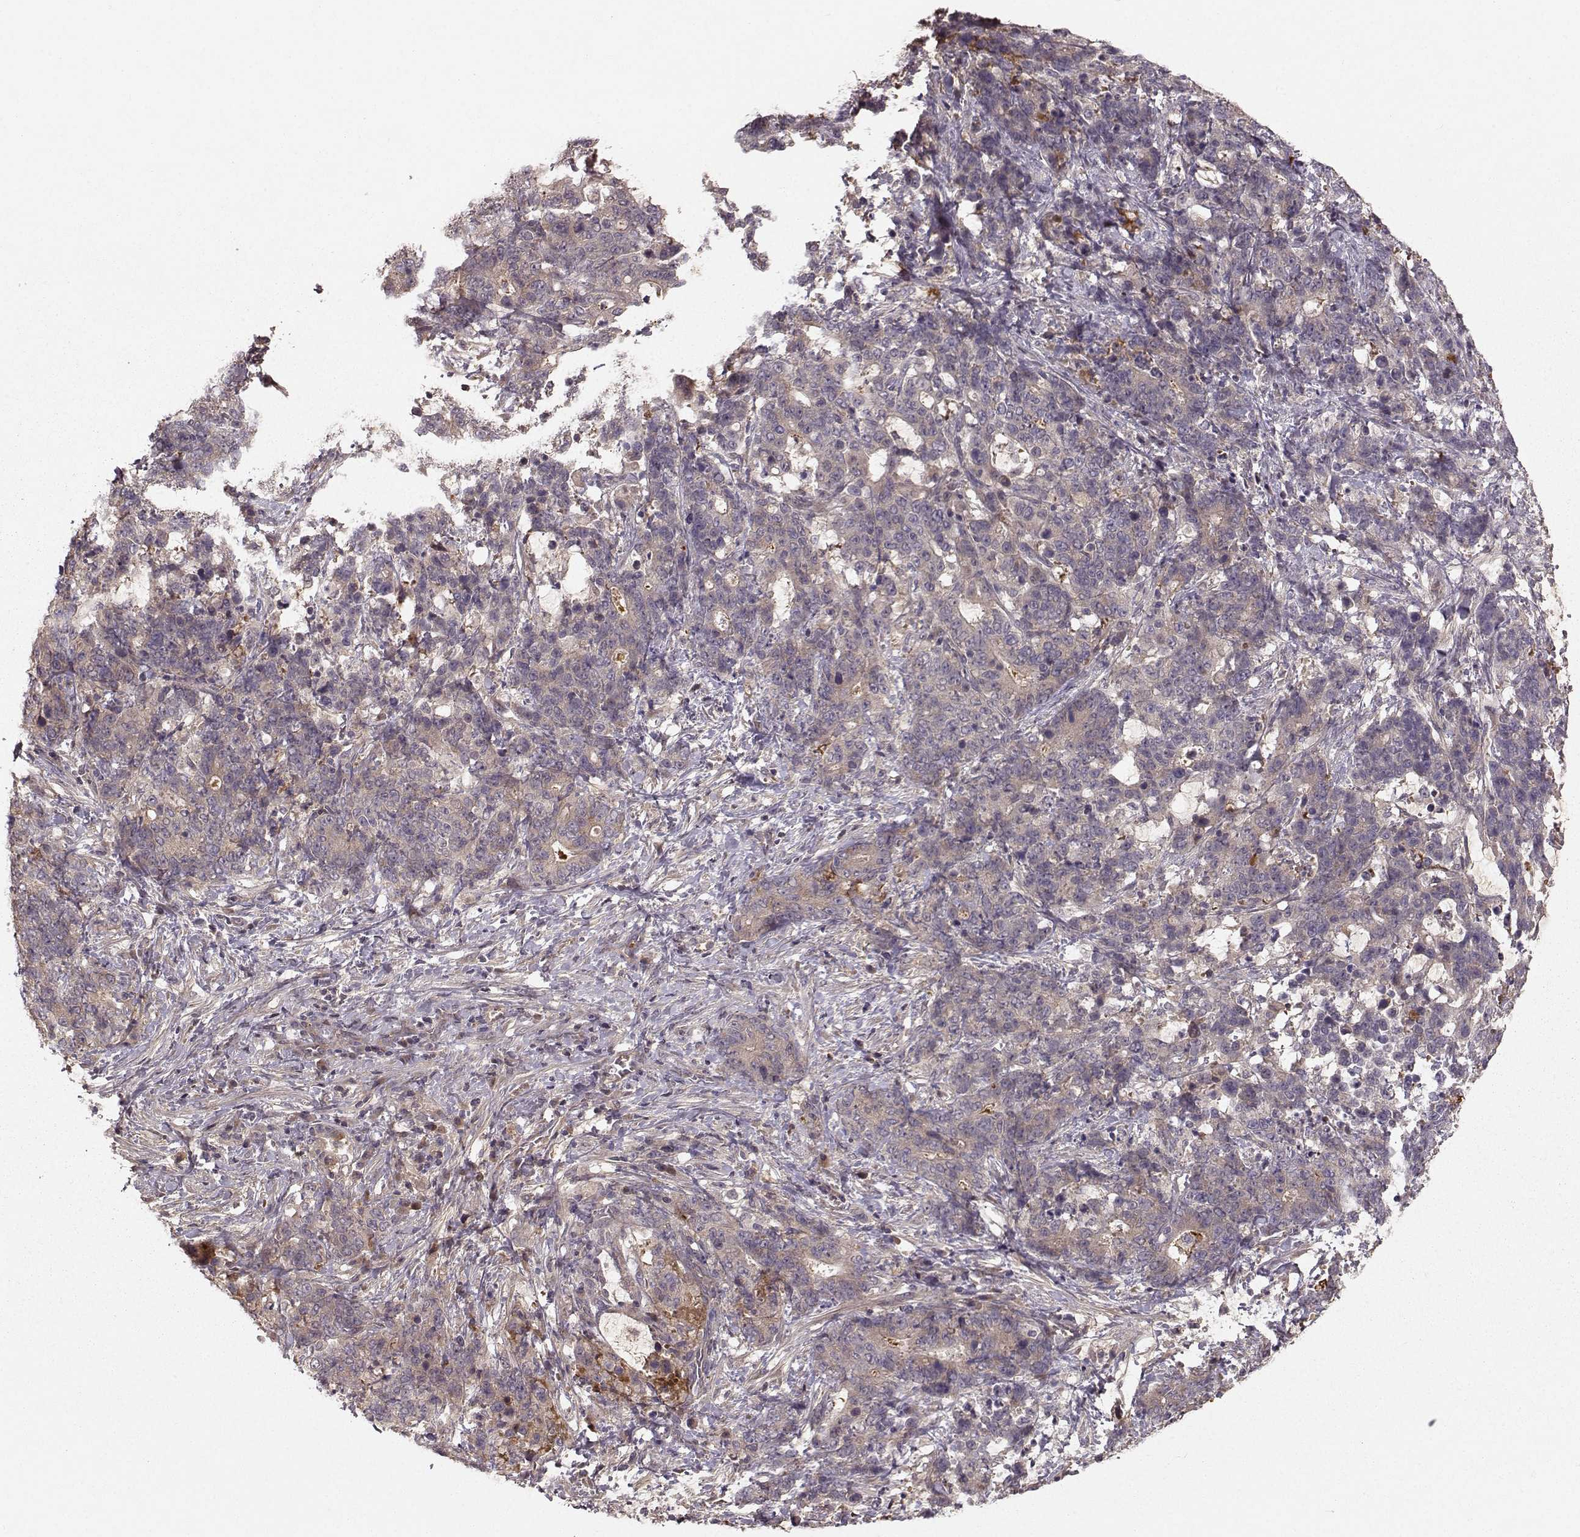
{"staining": {"intensity": "negative", "quantity": "none", "location": "none"}, "tissue": "stomach cancer", "cell_type": "Tumor cells", "image_type": "cancer", "snomed": [{"axis": "morphology", "description": "Normal tissue, NOS"}, {"axis": "morphology", "description": "Adenocarcinoma, NOS"}, {"axis": "topography", "description": "Stomach"}], "caption": "The micrograph displays no significant positivity in tumor cells of stomach adenocarcinoma.", "gene": "WNT6", "patient": {"sex": "female", "age": 64}}